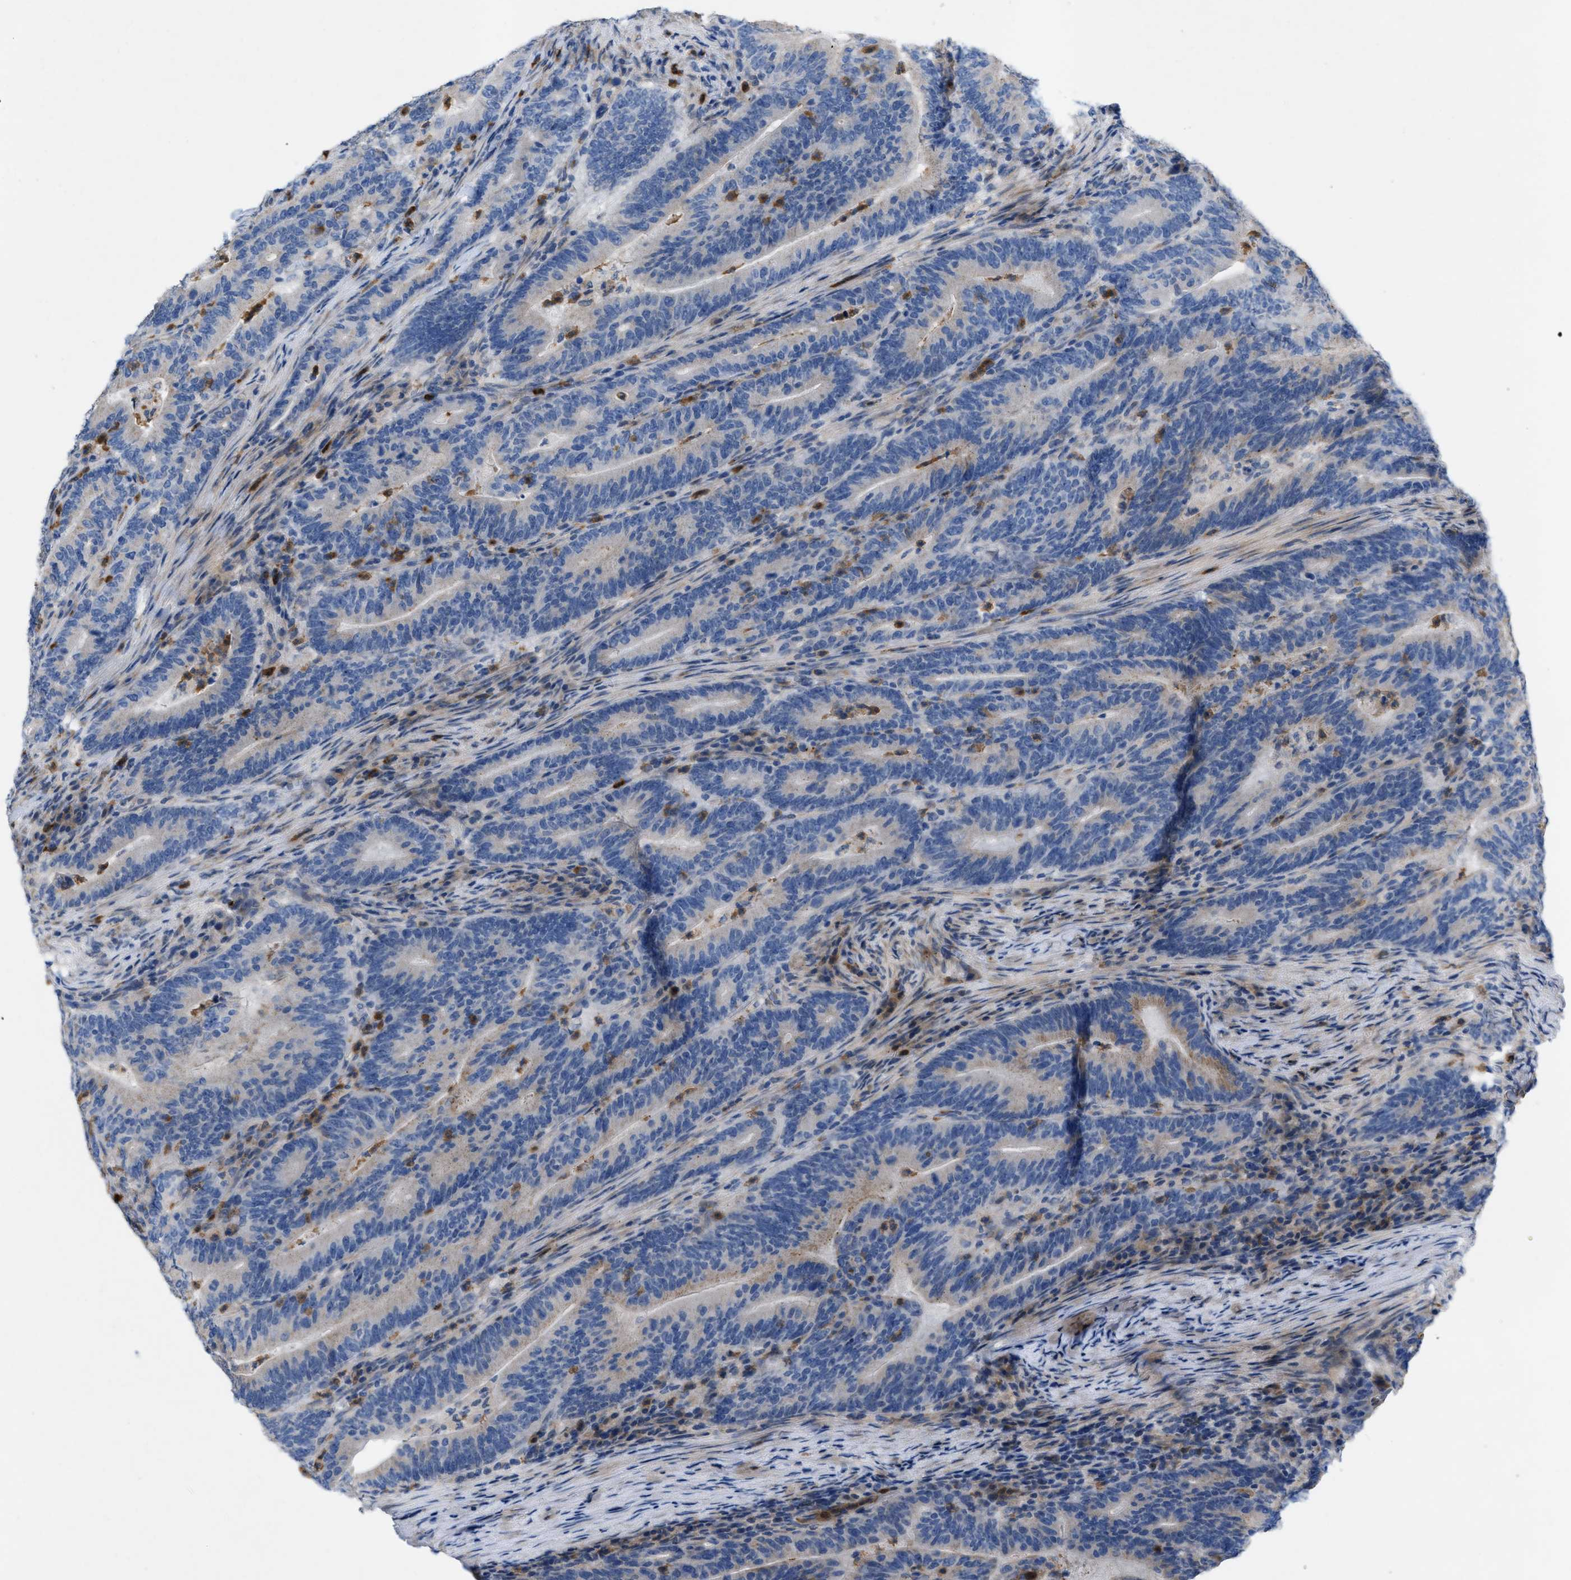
{"staining": {"intensity": "weak", "quantity": "<25%", "location": "cytoplasmic/membranous"}, "tissue": "colorectal cancer", "cell_type": "Tumor cells", "image_type": "cancer", "snomed": [{"axis": "morphology", "description": "Adenocarcinoma, NOS"}, {"axis": "topography", "description": "Colon"}], "caption": "An immunohistochemistry (IHC) image of adenocarcinoma (colorectal) is shown. There is no staining in tumor cells of adenocarcinoma (colorectal).", "gene": "PLPPR5", "patient": {"sex": "female", "age": 66}}